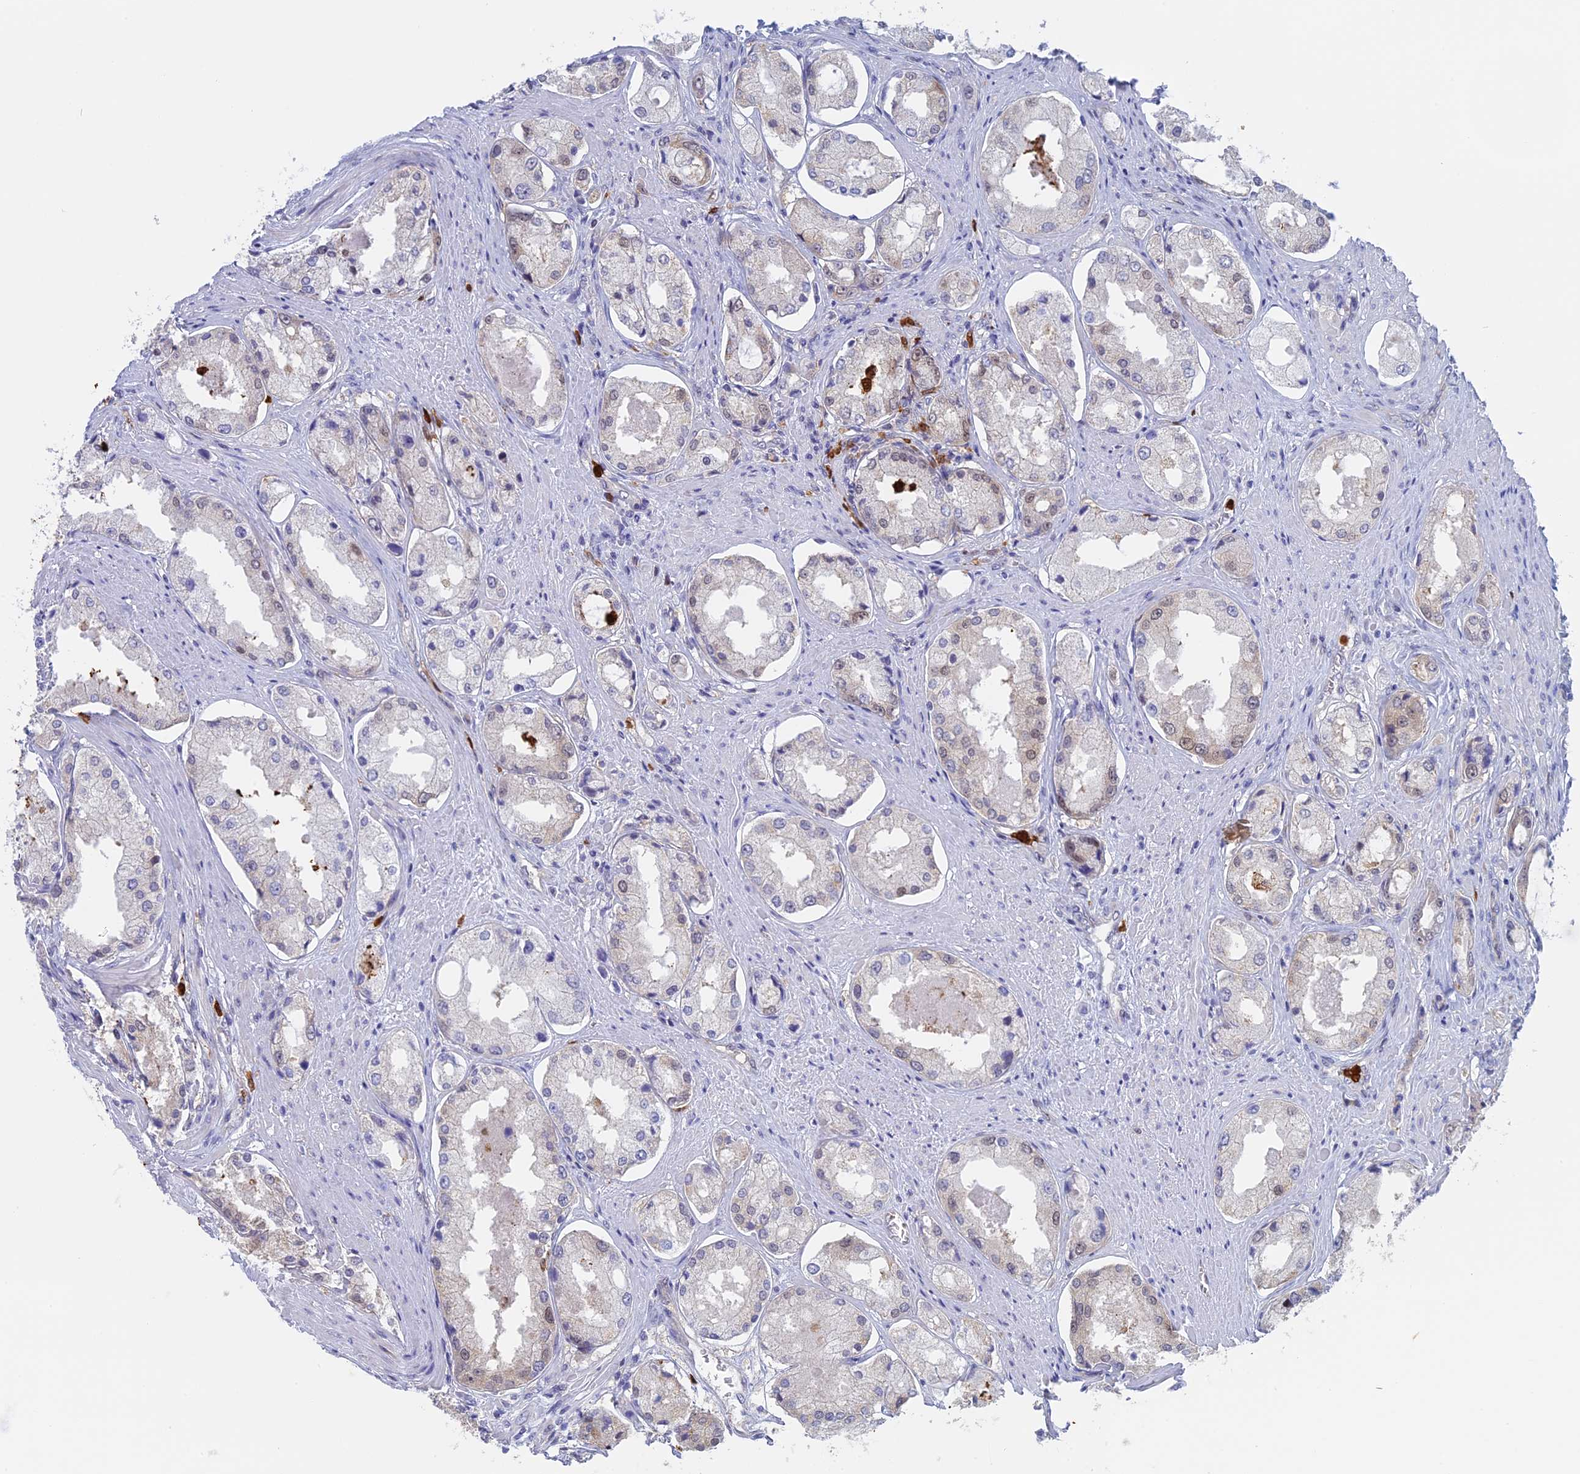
{"staining": {"intensity": "weak", "quantity": "25%-75%", "location": "nuclear"}, "tissue": "prostate cancer", "cell_type": "Tumor cells", "image_type": "cancer", "snomed": [{"axis": "morphology", "description": "Adenocarcinoma, Low grade"}, {"axis": "topography", "description": "Prostate"}], "caption": "An image of human prostate adenocarcinoma (low-grade) stained for a protein shows weak nuclear brown staining in tumor cells.", "gene": "SLC26A1", "patient": {"sex": "male", "age": 68}}